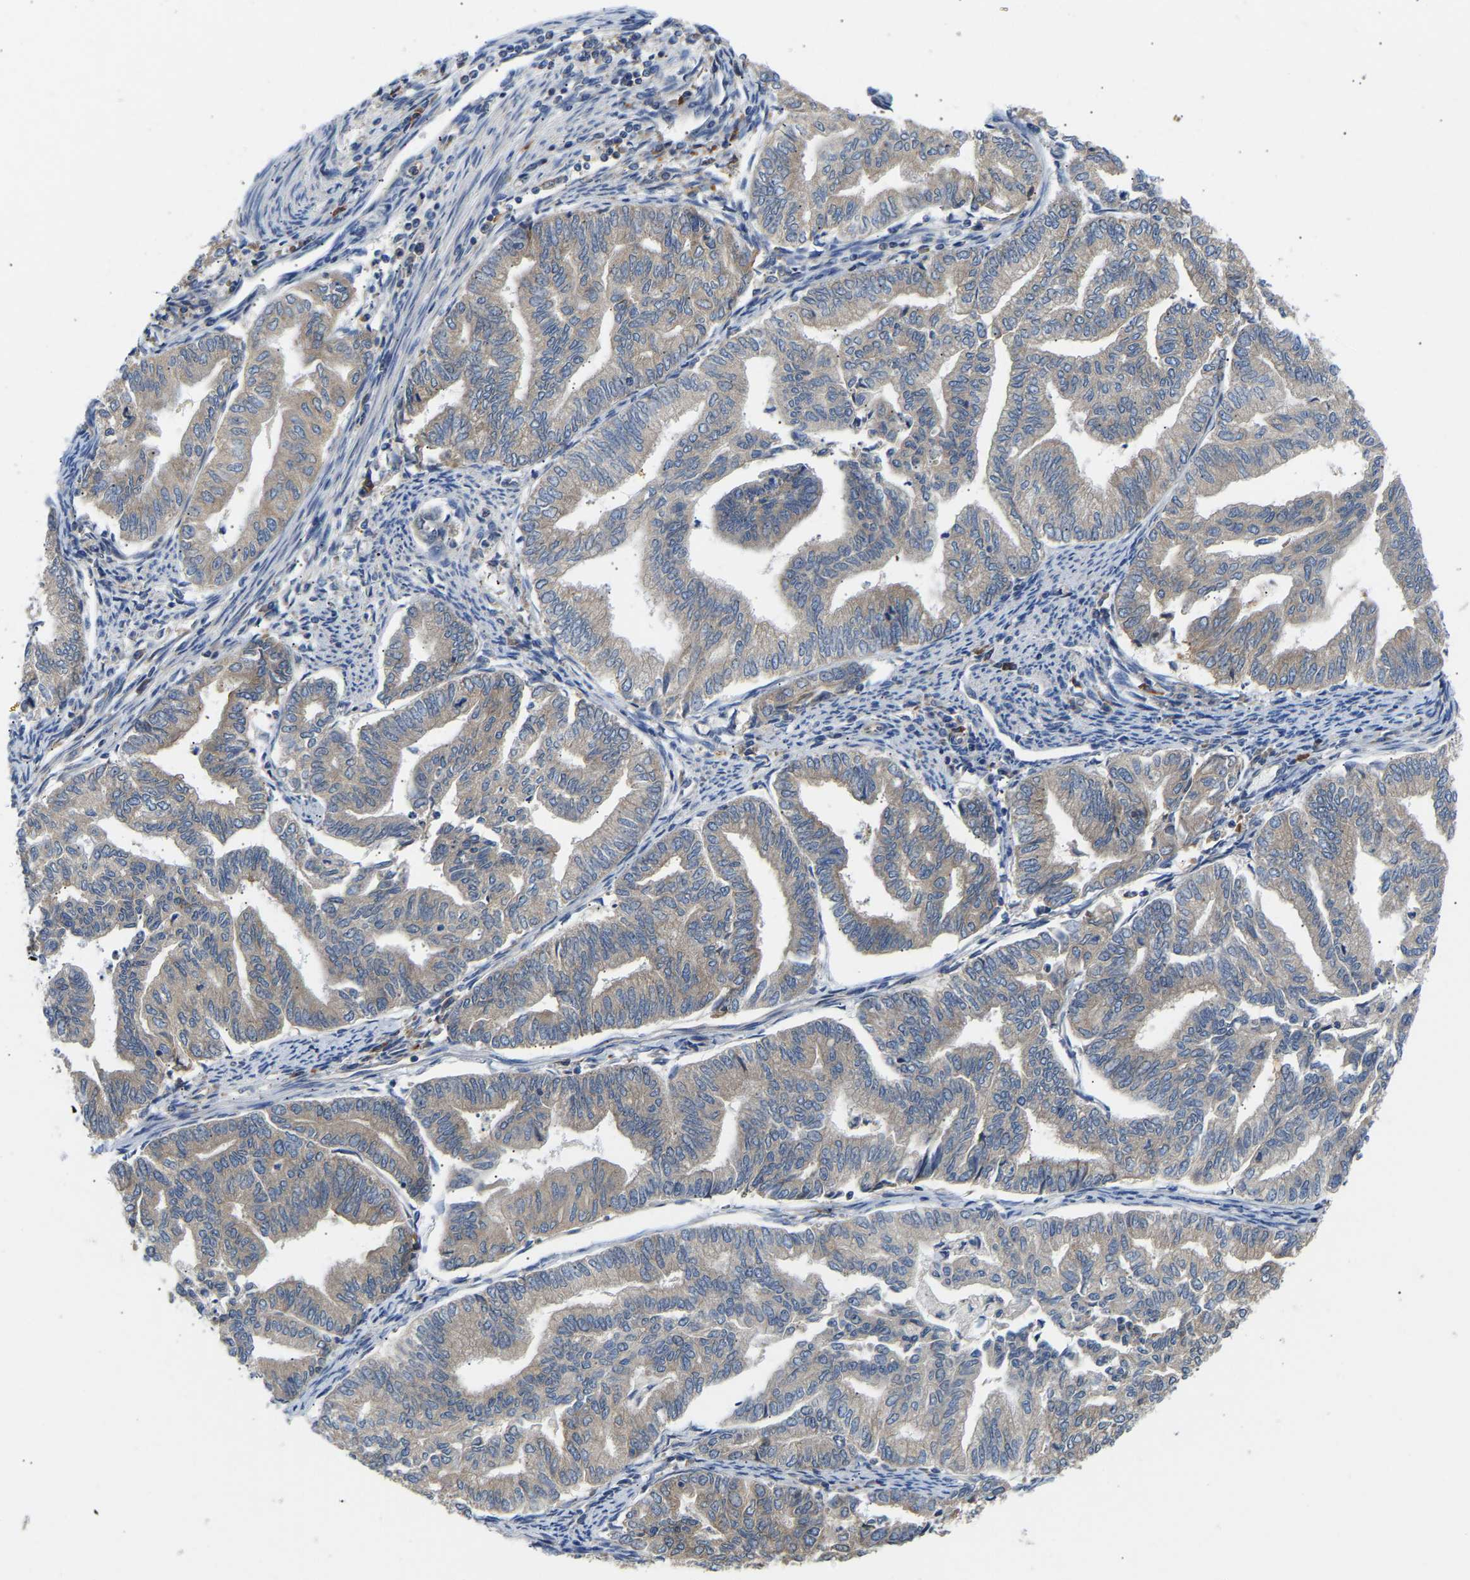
{"staining": {"intensity": "weak", "quantity": "<25%", "location": "cytoplasmic/membranous"}, "tissue": "endometrial cancer", "cell_type": "Tumor cells", "image_type": "cancer", "snomed": [{"axis": "morphology", "description": "Adenocarcinoma, NOS"}, {"axis": "topography", "description": "Endometrium"}], "caption": "High power microscopy photomicrograph of an IHC histopathology image of endometrial adenocarcinoma, revealing no significant positivity in tumor cells. (Immunohistochemistry, brightfield microscopy, high magnification).", "gene": "AIMP2", "patient": {"sex": "female", "age": 79}}